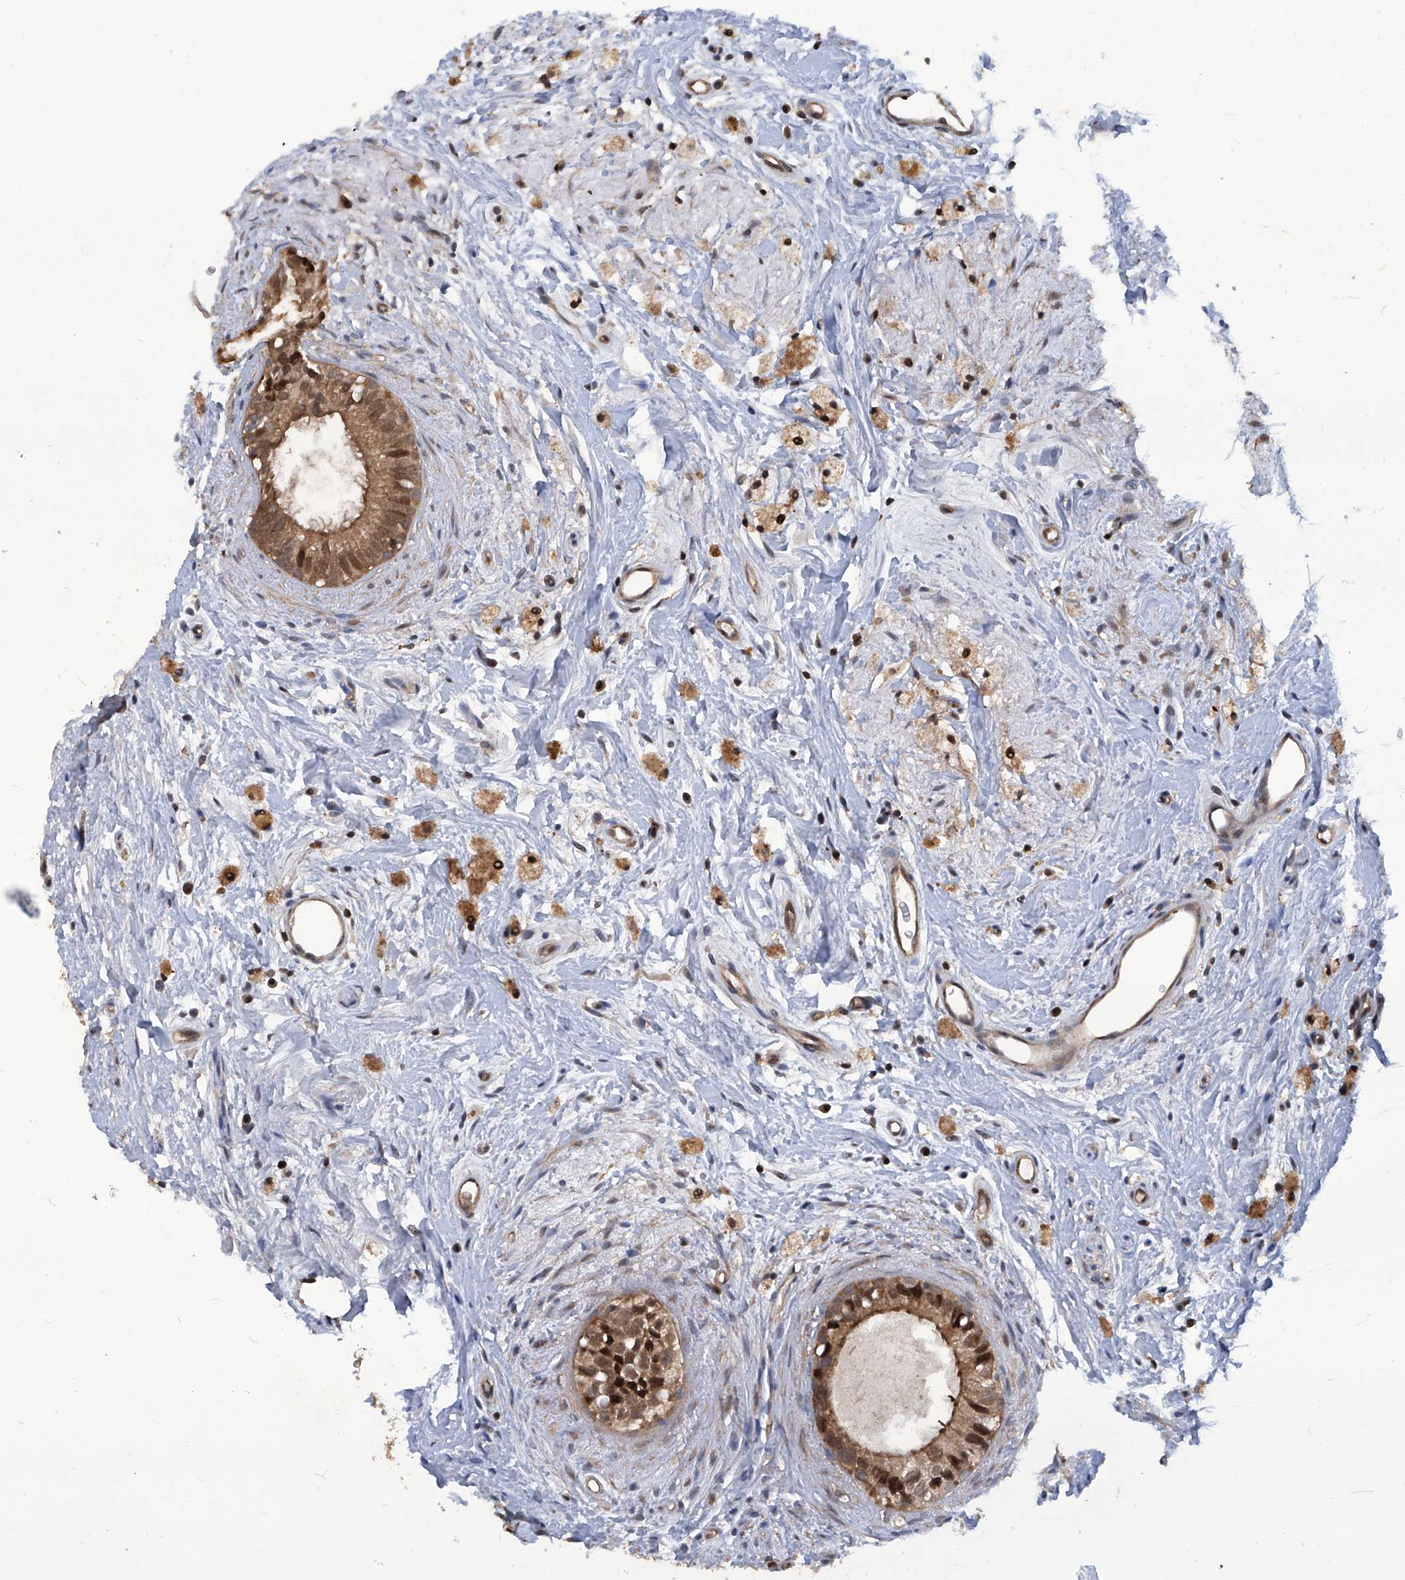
{"staining": {"intensity": "moderate", "quantity": ">75%", "location": "cytoplasmic/membranous,nuclear"}, "tissue": "epididymis", "cell_type": "Glandular cells", "image_type": "normal", "snomed": [{"axis": "morphology", "description": "Normal tissue, NOS"}, {"axis": "topography", "description": "Epididymis"}], "caption": "Moderate cytoplasmic/membranous,nuclear protein expression is identified in approximately >75% of glandular cells in epididymis.", "gene": "PSMB1", "patient": {"sex": "male", "age": 80}}